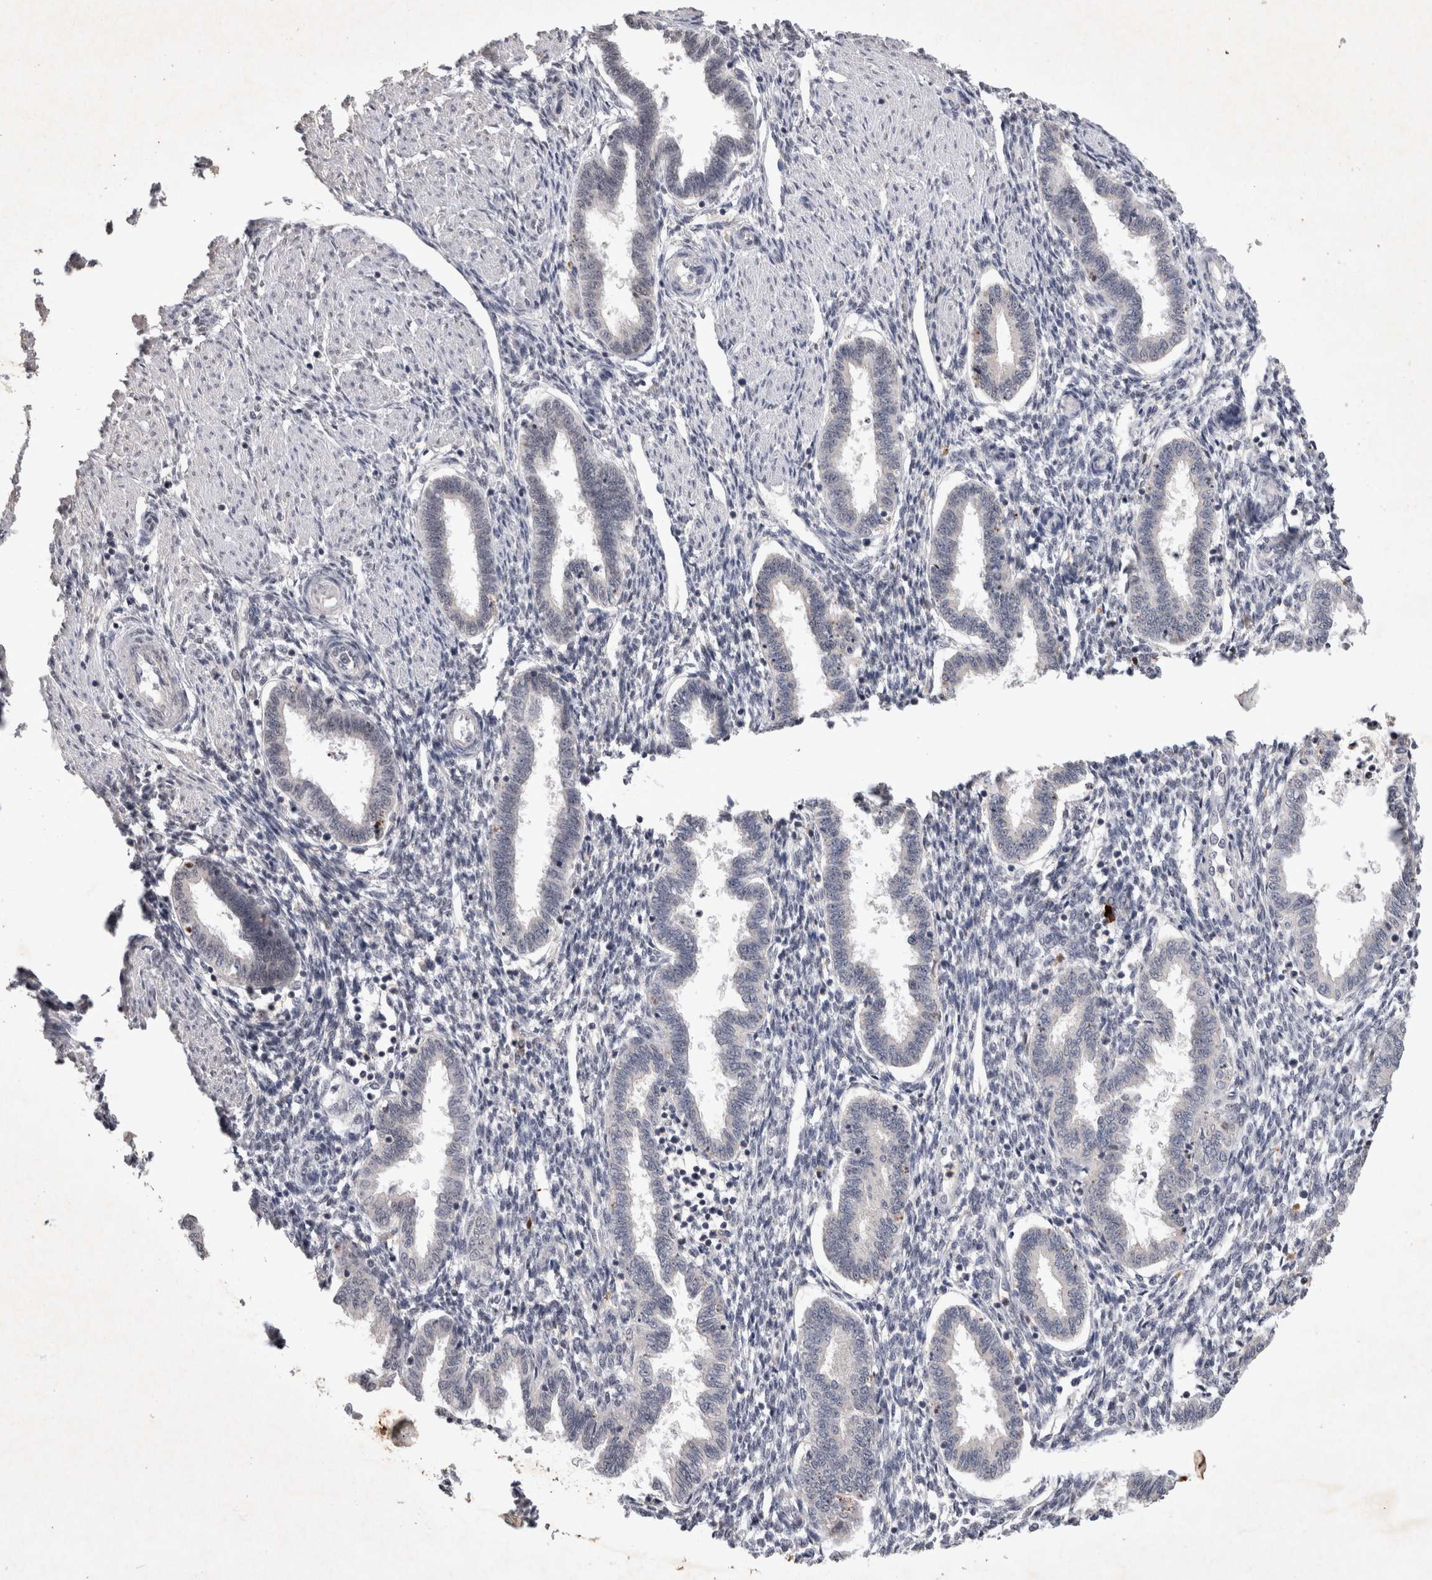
{"staining": {"intensity": "negative", "quantity": "none", "location": "none"}, "tissue": "endometrium", "cell_type": "Cells in endometrial stroma", "image_type": "normal", "snomed": [{"axis": "morphology", "description": "Normal tissue, NOS"}, {"axis": "topography", "description": "Endometrium"}], "caption": "Immunohistochemistry (IHC) image of normal endometrium: human endometrium stained with DAB (3,3'-diaminobenzidine) exhibits no significant protein positivity in cells in endometrial stroma. (Brightfield microscopy of DAB immunohistochemistry at high magnification).", "gene": "XRCC5", "patient": {"sex": "female", "age": 33}}